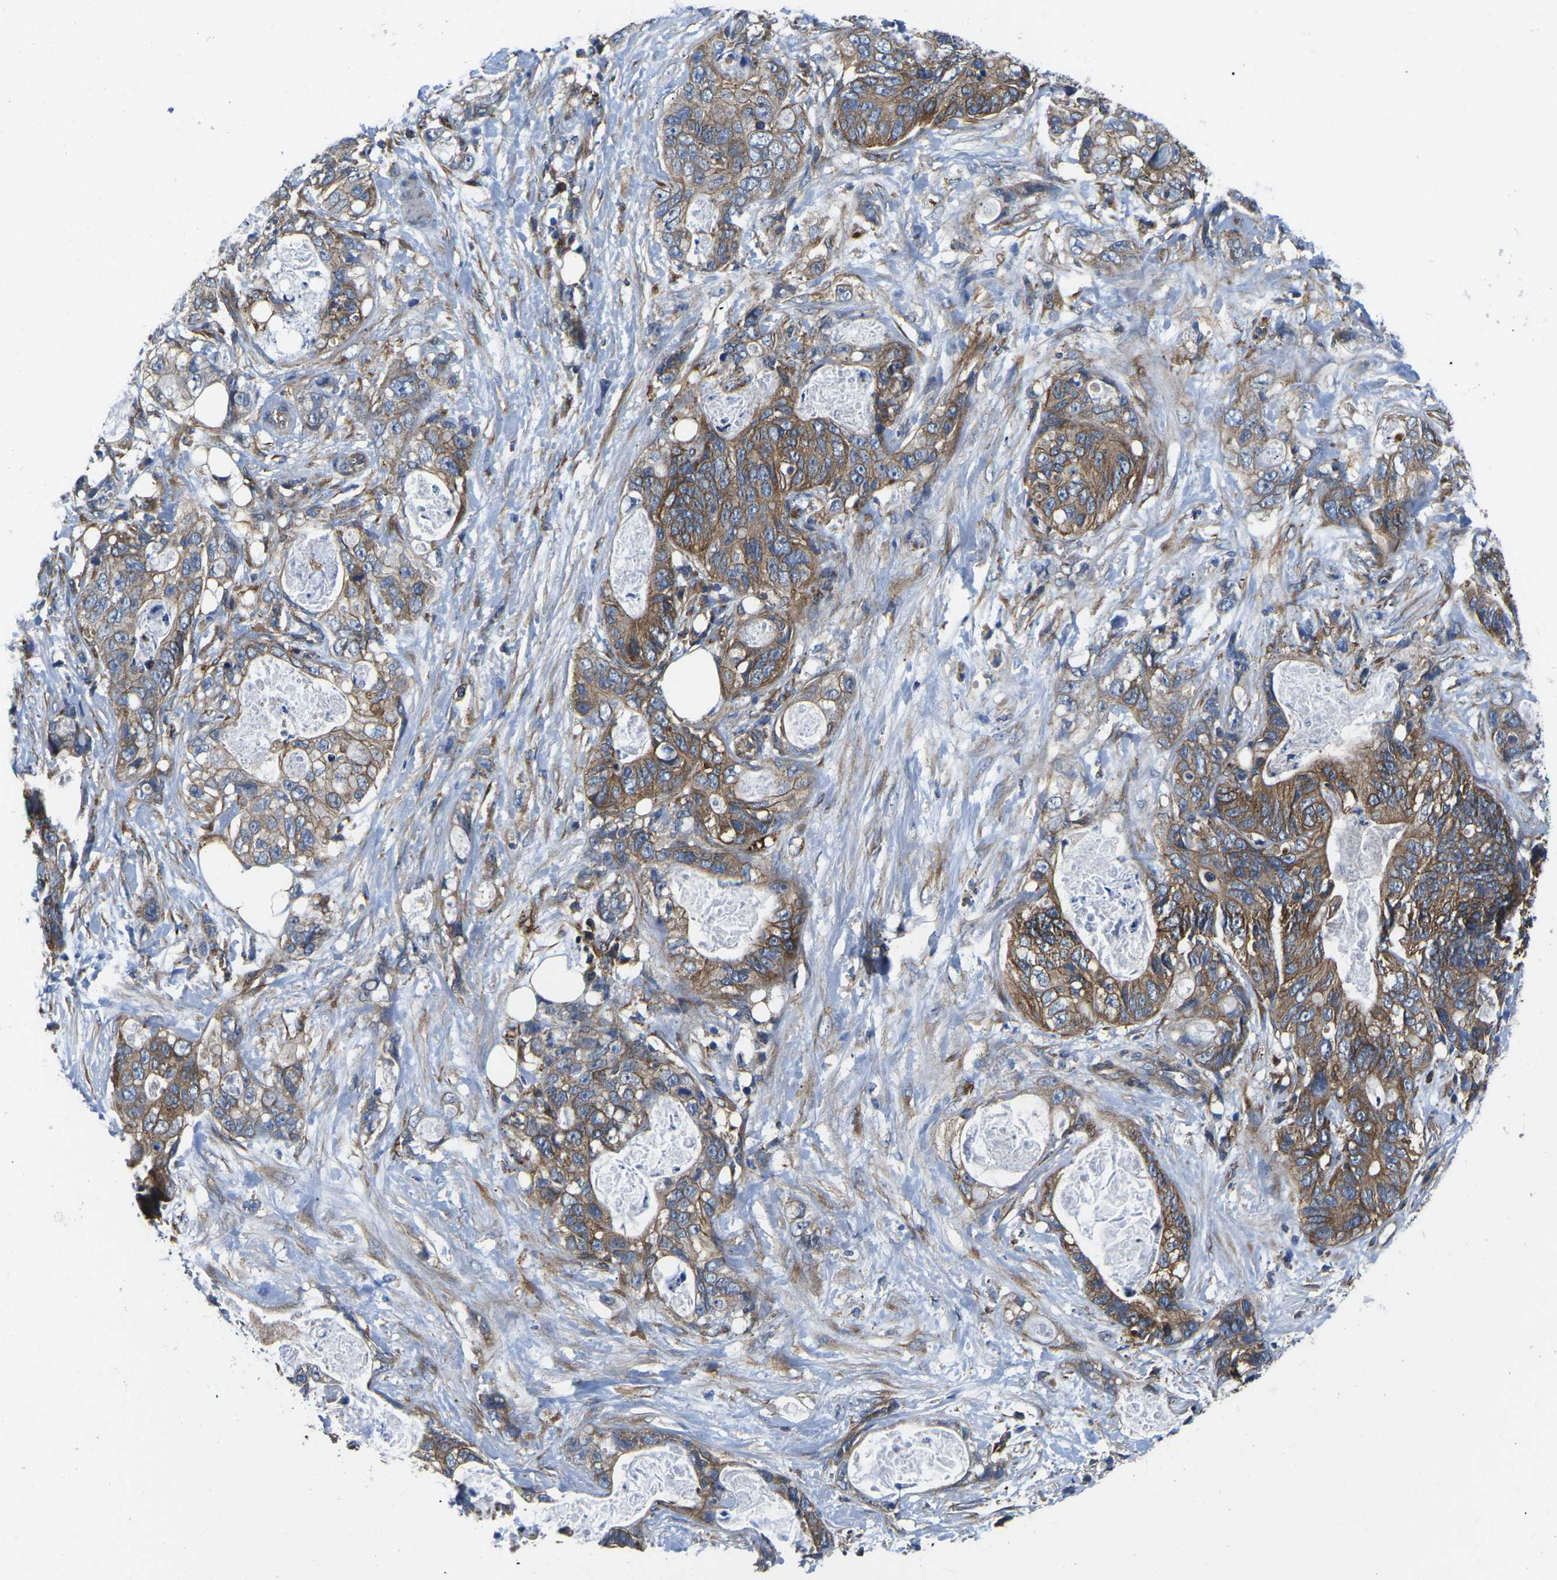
{"staining": {"intensity": "moderate", "quantity": ">75%", "location": "cytoplasmic/membranous"}, "tissue": "stomach cancer", "cell_type": "Tumor cells", "image_type": "cancer", "snomed": [{"axis": "morphology", "description": "Adenocarcinoma, NOS"}, {"axis": "topography", "description": "Stomach"}], "caption": "This photomicrograph demonstrates stomach adenocarcinoma stained with immunohistochemistry (IHC) to label a protein in brown. The cytoplasmic/membranous of tumor cells show moderate positivity for the protein. Nuclei are counter-stained blue.", "gene": "DLG1", "patient": {"sex": "female", "age": 89}}